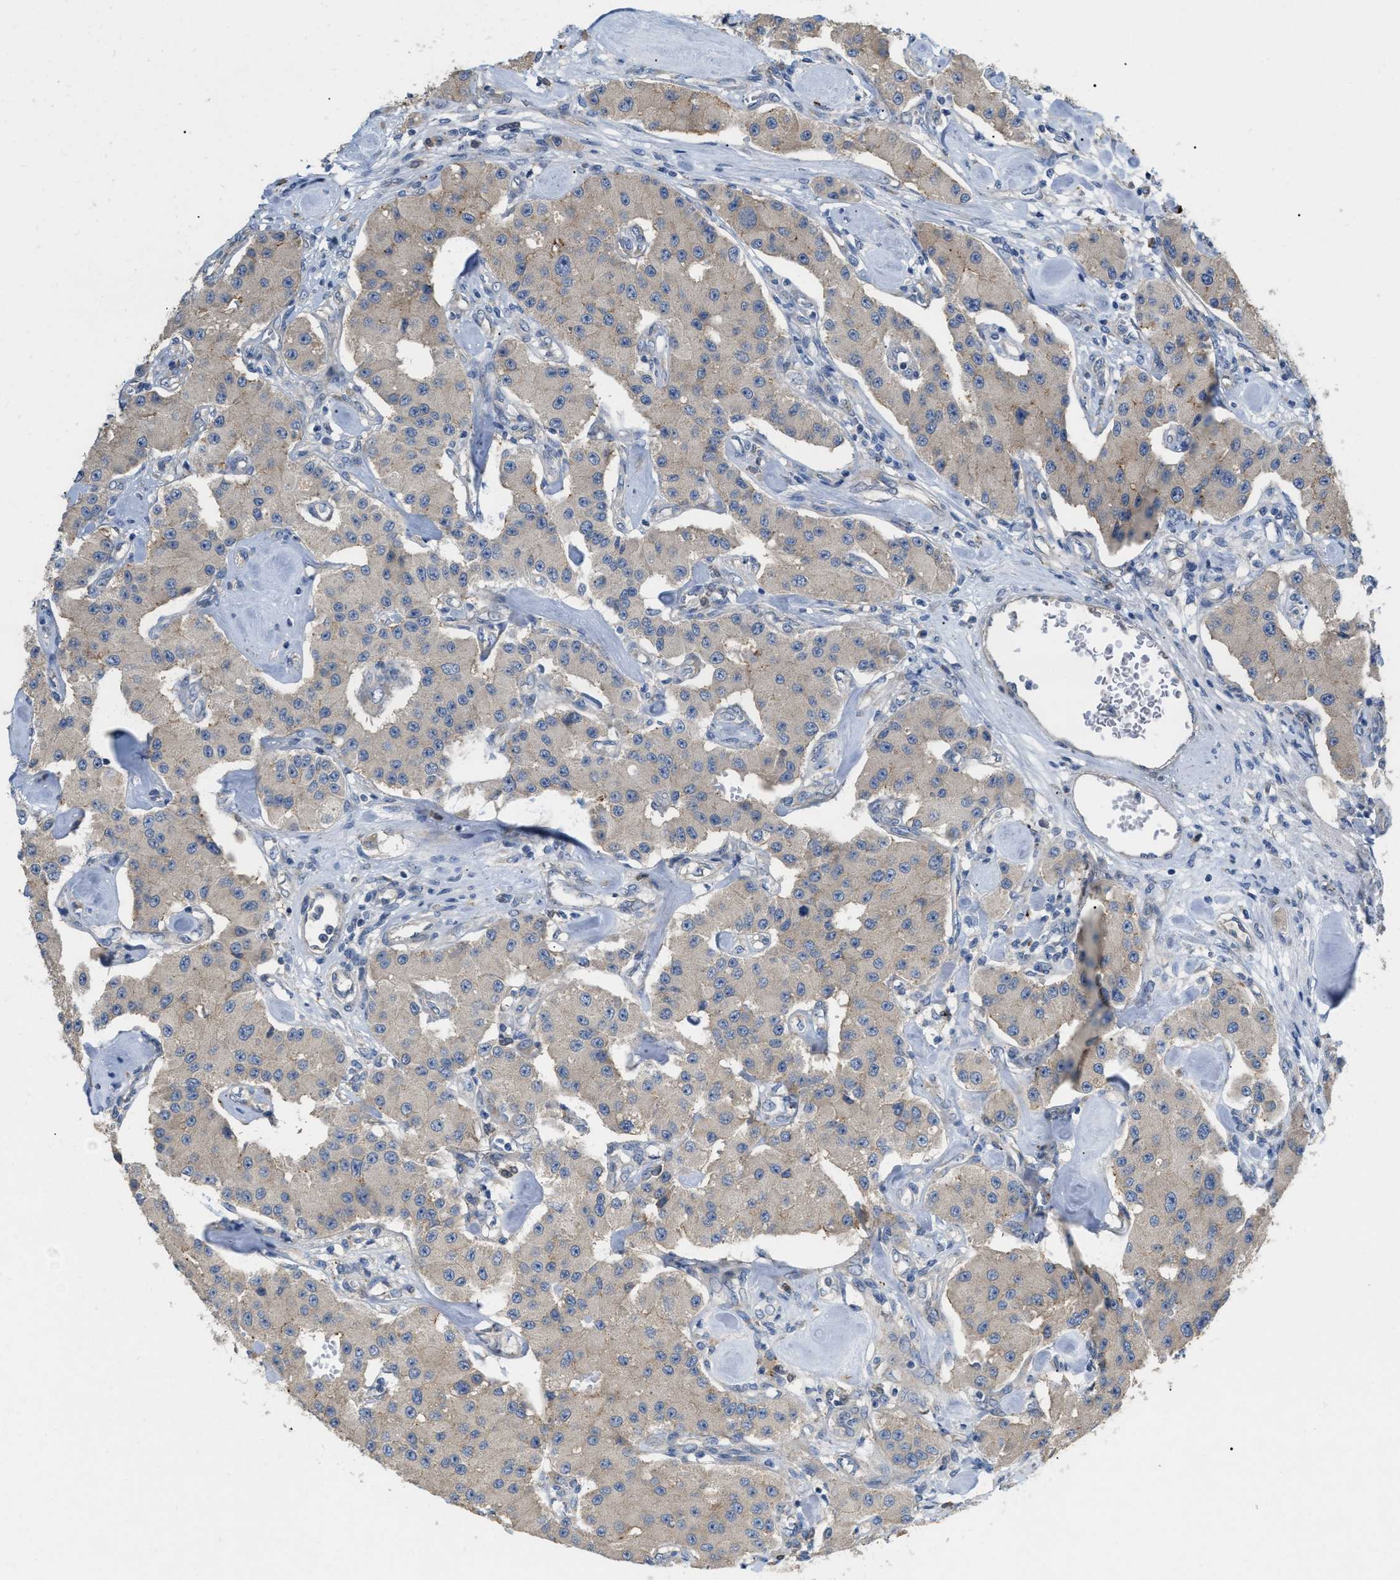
{"staining": {"intensity": "weak", "quantity": "<25%", "location": "cytoplasmic/membranous"}, "tissue": "carcinoid", "cell_type": "Tumor cells", "image_type": "cancer", "snomed": [{"axis": "morphology", "description": "Carcinoid, malignant, NOS"}, {"axis": "topography", "description": "Pancreas"}], "caption": "Human carcinoid stained for a protein using immunohistochemistry shows no positivity in tumor cells.", "gene": "DHX58", "patient": {"sex": "male", "age": 41}}